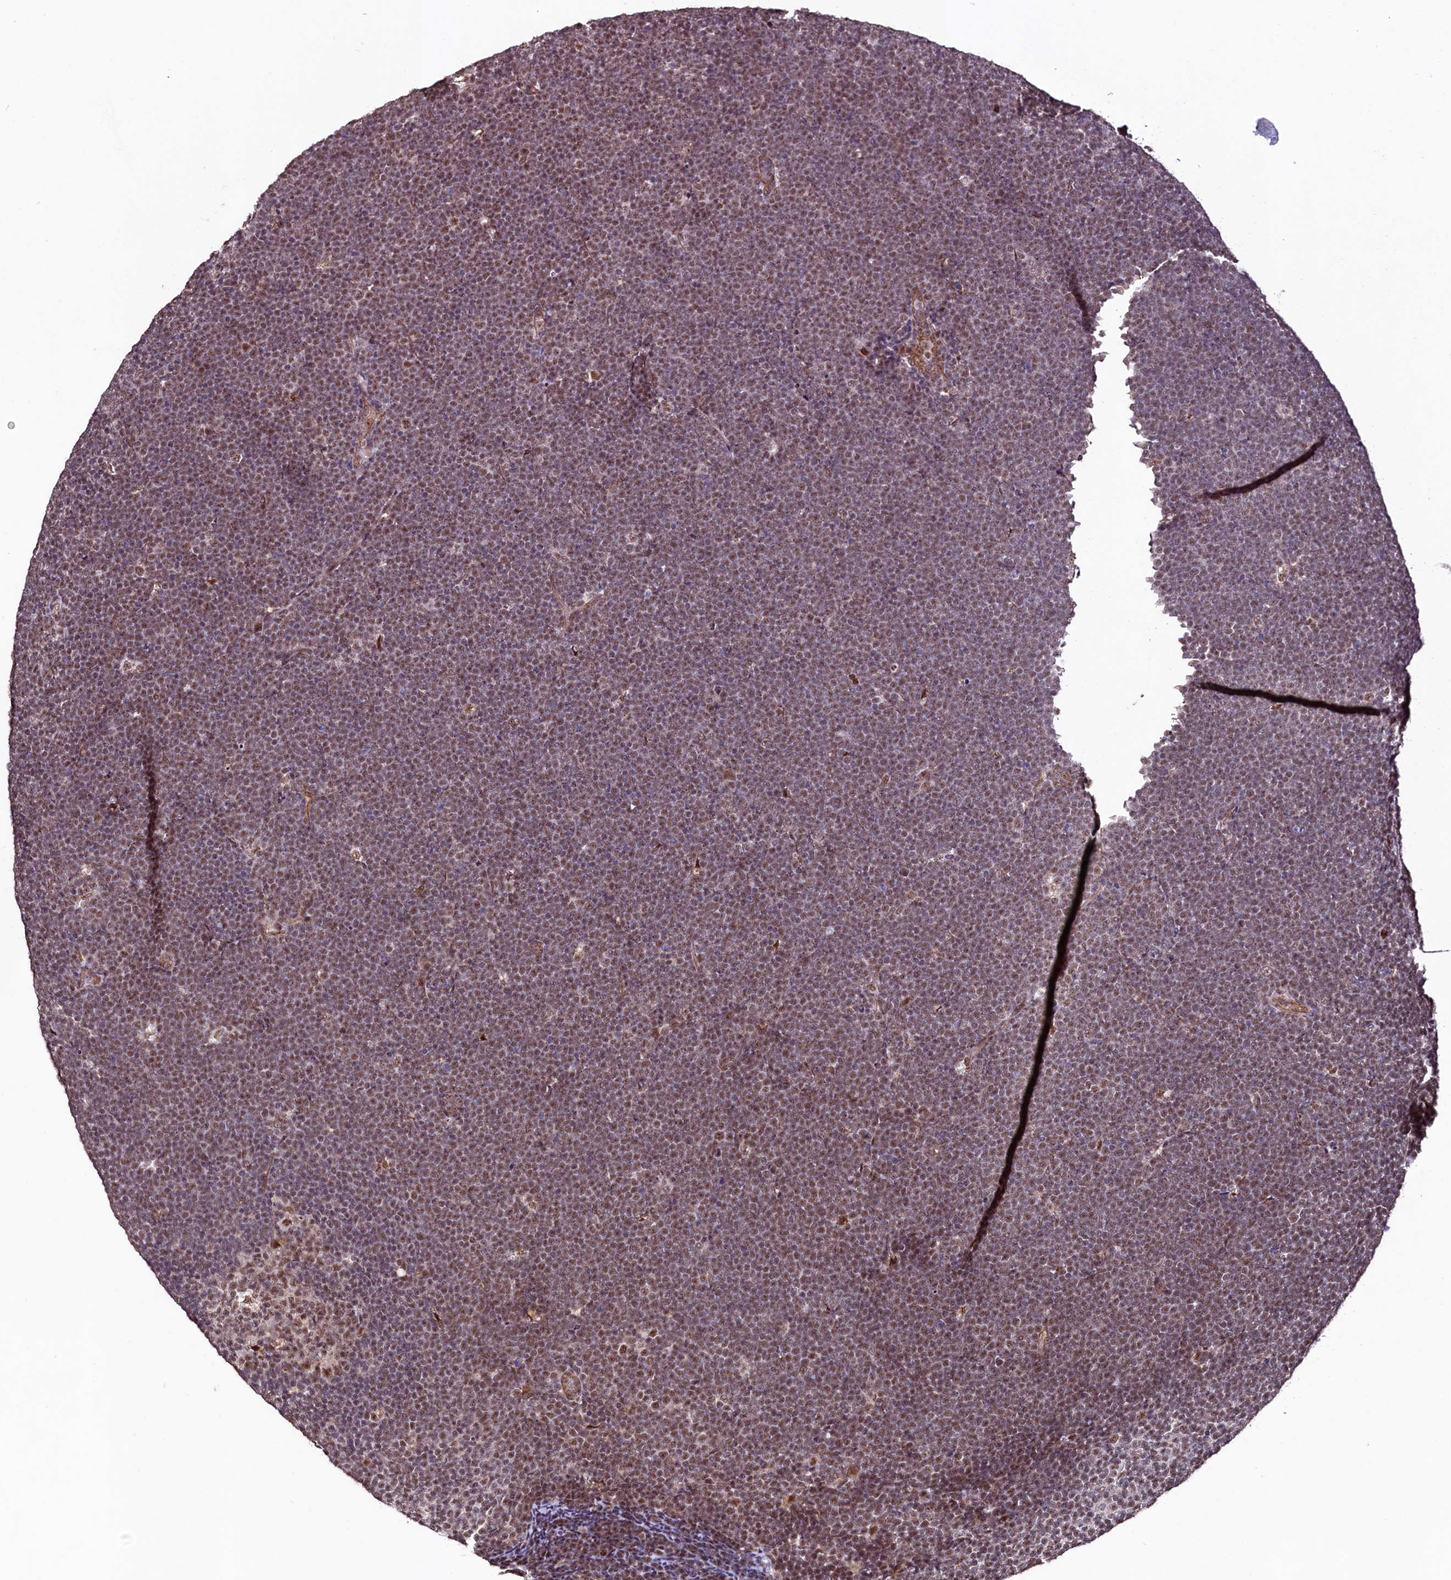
{"staining": {"intensity": "moderate", "quantity": ">75%", "location": "nuclear"}, "tissue": "lymphoma", "cell_type": "Tumor cells", "image_type": "cancer", "snomed": [{"axis": "morphology", "description": "Malignant lymphoma, non-Hodgkin's type, High grade"}, {"axis": "topography", "description": "Lymph node"}], "caption": "A high-resolution histopathology image shows IHC staining of malignant lymphoma, non-Hodgkin's type (high-grade), which displays moderate nuclear staining in approximately >75% of tumor cells. (brown staining indicates protein expression, while blue staining denotes nuclei).", "gene": "SFSWAP", "patient": {"sex": "male", "age": 13}}